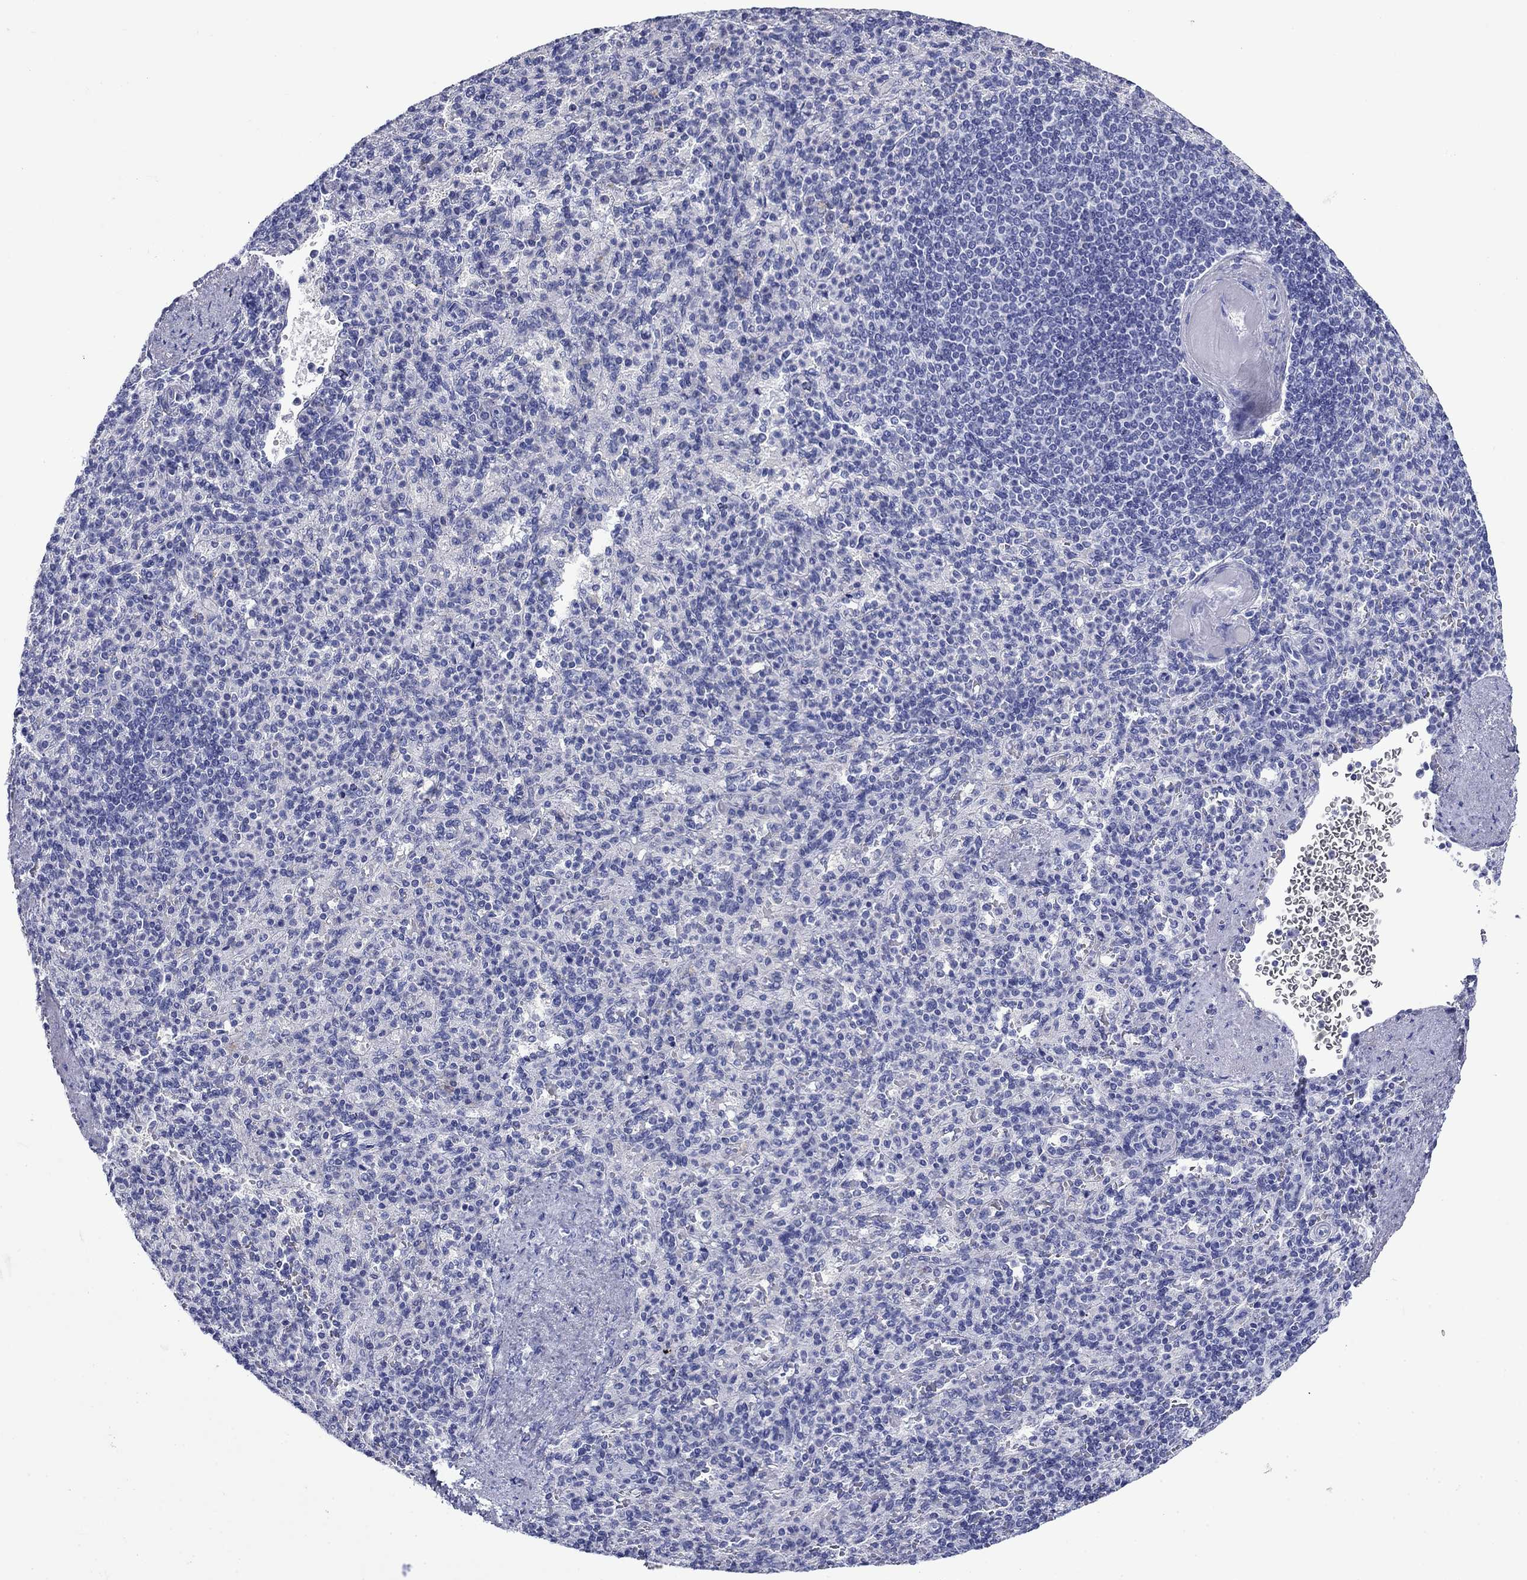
{"staining": {"intensity": "negative", "quantity": "none", "location": "none"}, "tissue": "spleen", "cell_type": "Cells in red pulp", "image_type": "normal", "snomed": [{"axis": "morphology", "description": "Normal tissue, NOS"}, {"axis": "topography", "description": "Spleen"}], "caption": "IHC micrograph of unremarkable spleen stained for a protein (brown), which reveals no expression in cells in red pulp. (DAB immunohistochemistry (IHC) with hematoxylin counter stain).", "gene": "GIP", "patient": {"sex": "female", "age": 74}}